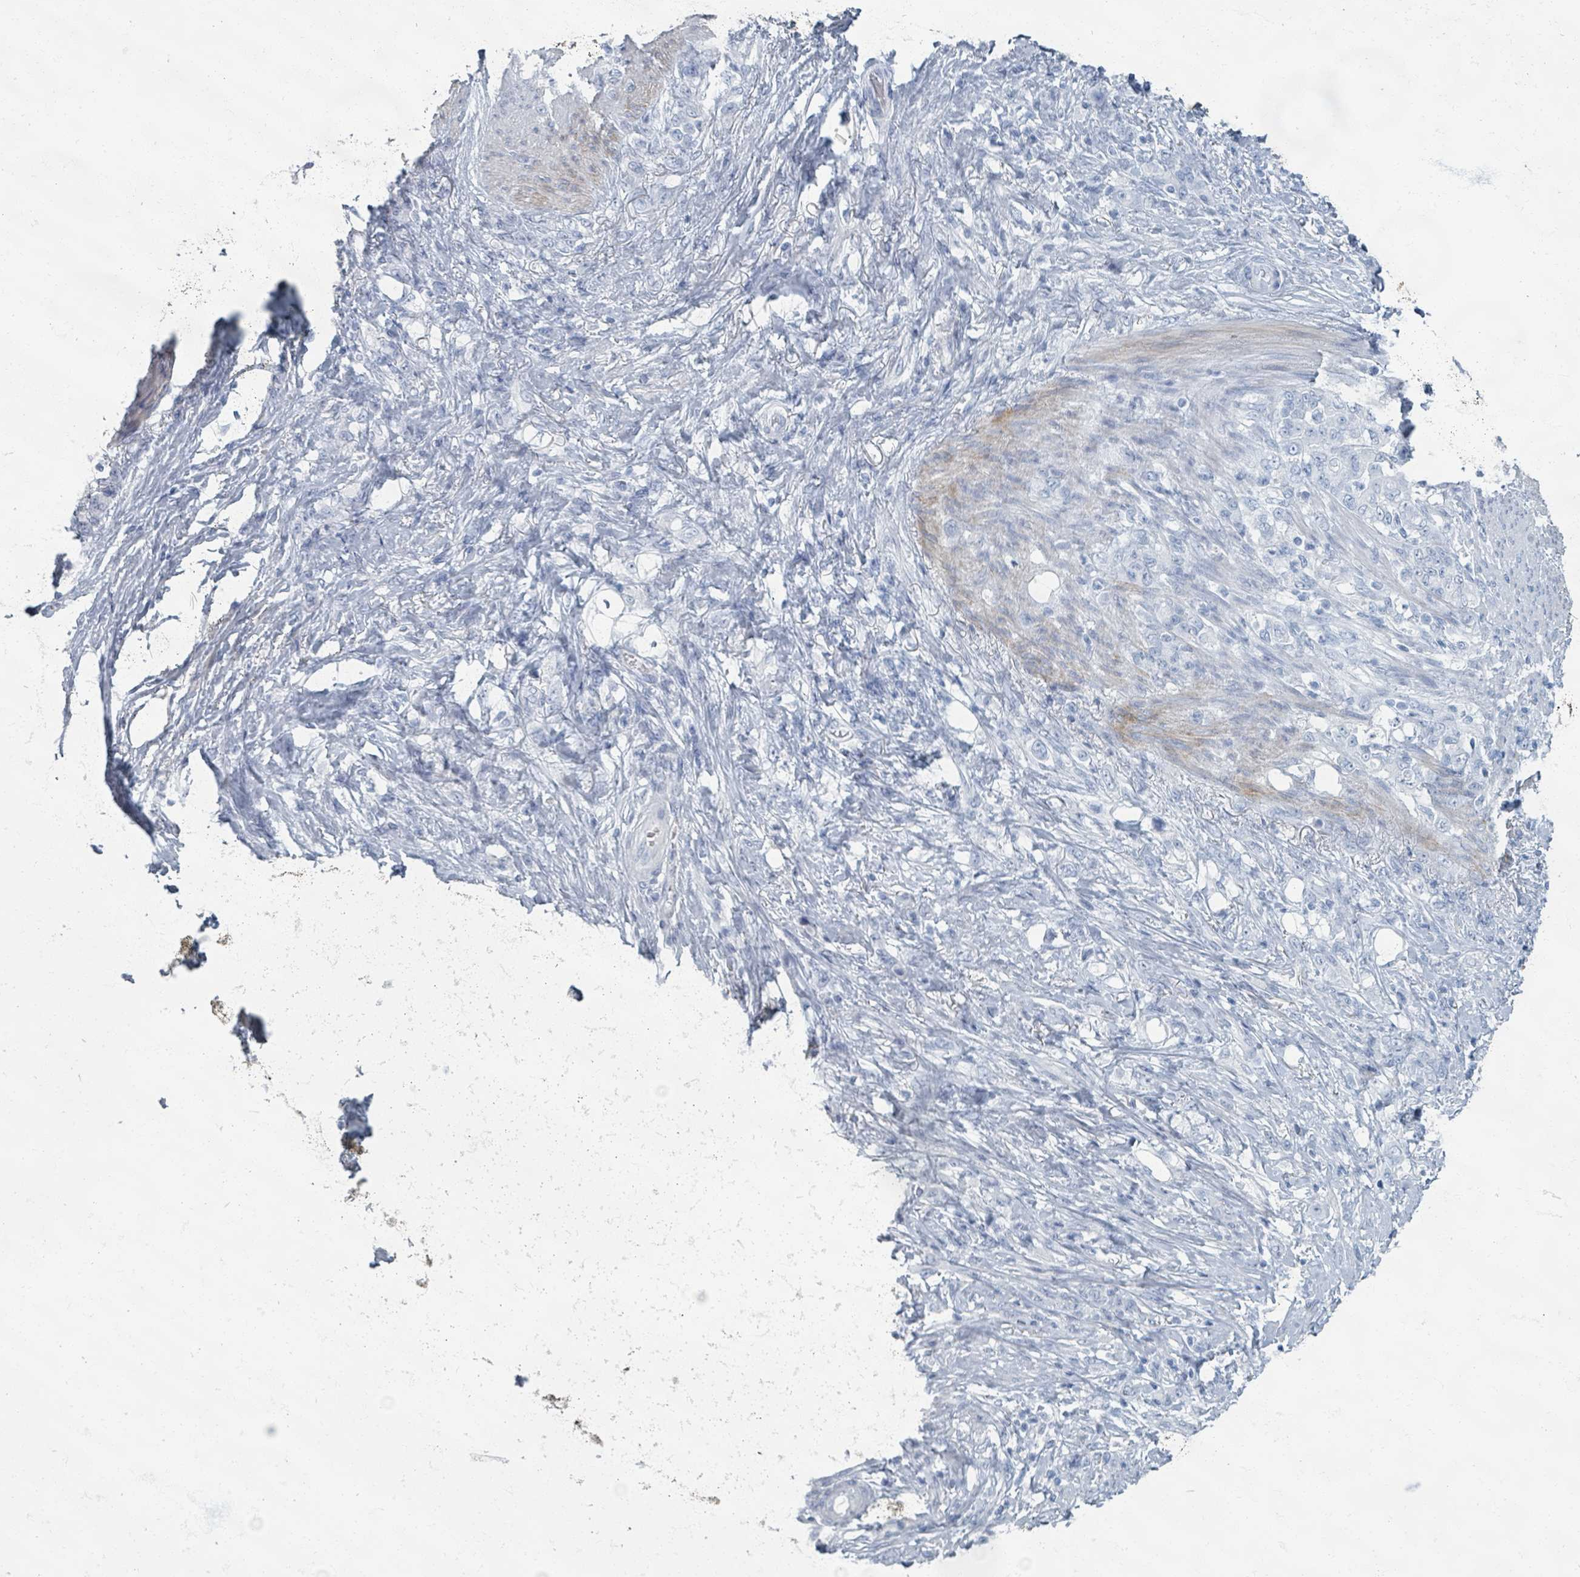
{"staining": {"intensity": "negative", "quantity": "none", "location": "none"}, "tissue": "stomach cancer", "cell_type": "Tumor cells", "image_type": "cancer", "snomed": [{"axis": "morphology", "description": "Adenocarcinoma, NOS"}, {"axis": "topography", "description": "Stomach"}], "caption": "IHC of human stomach cancer reveals no positivity in tumor cells.", "gene": "TAS2R1", "patient": {"sex": "female", "age": 79}}